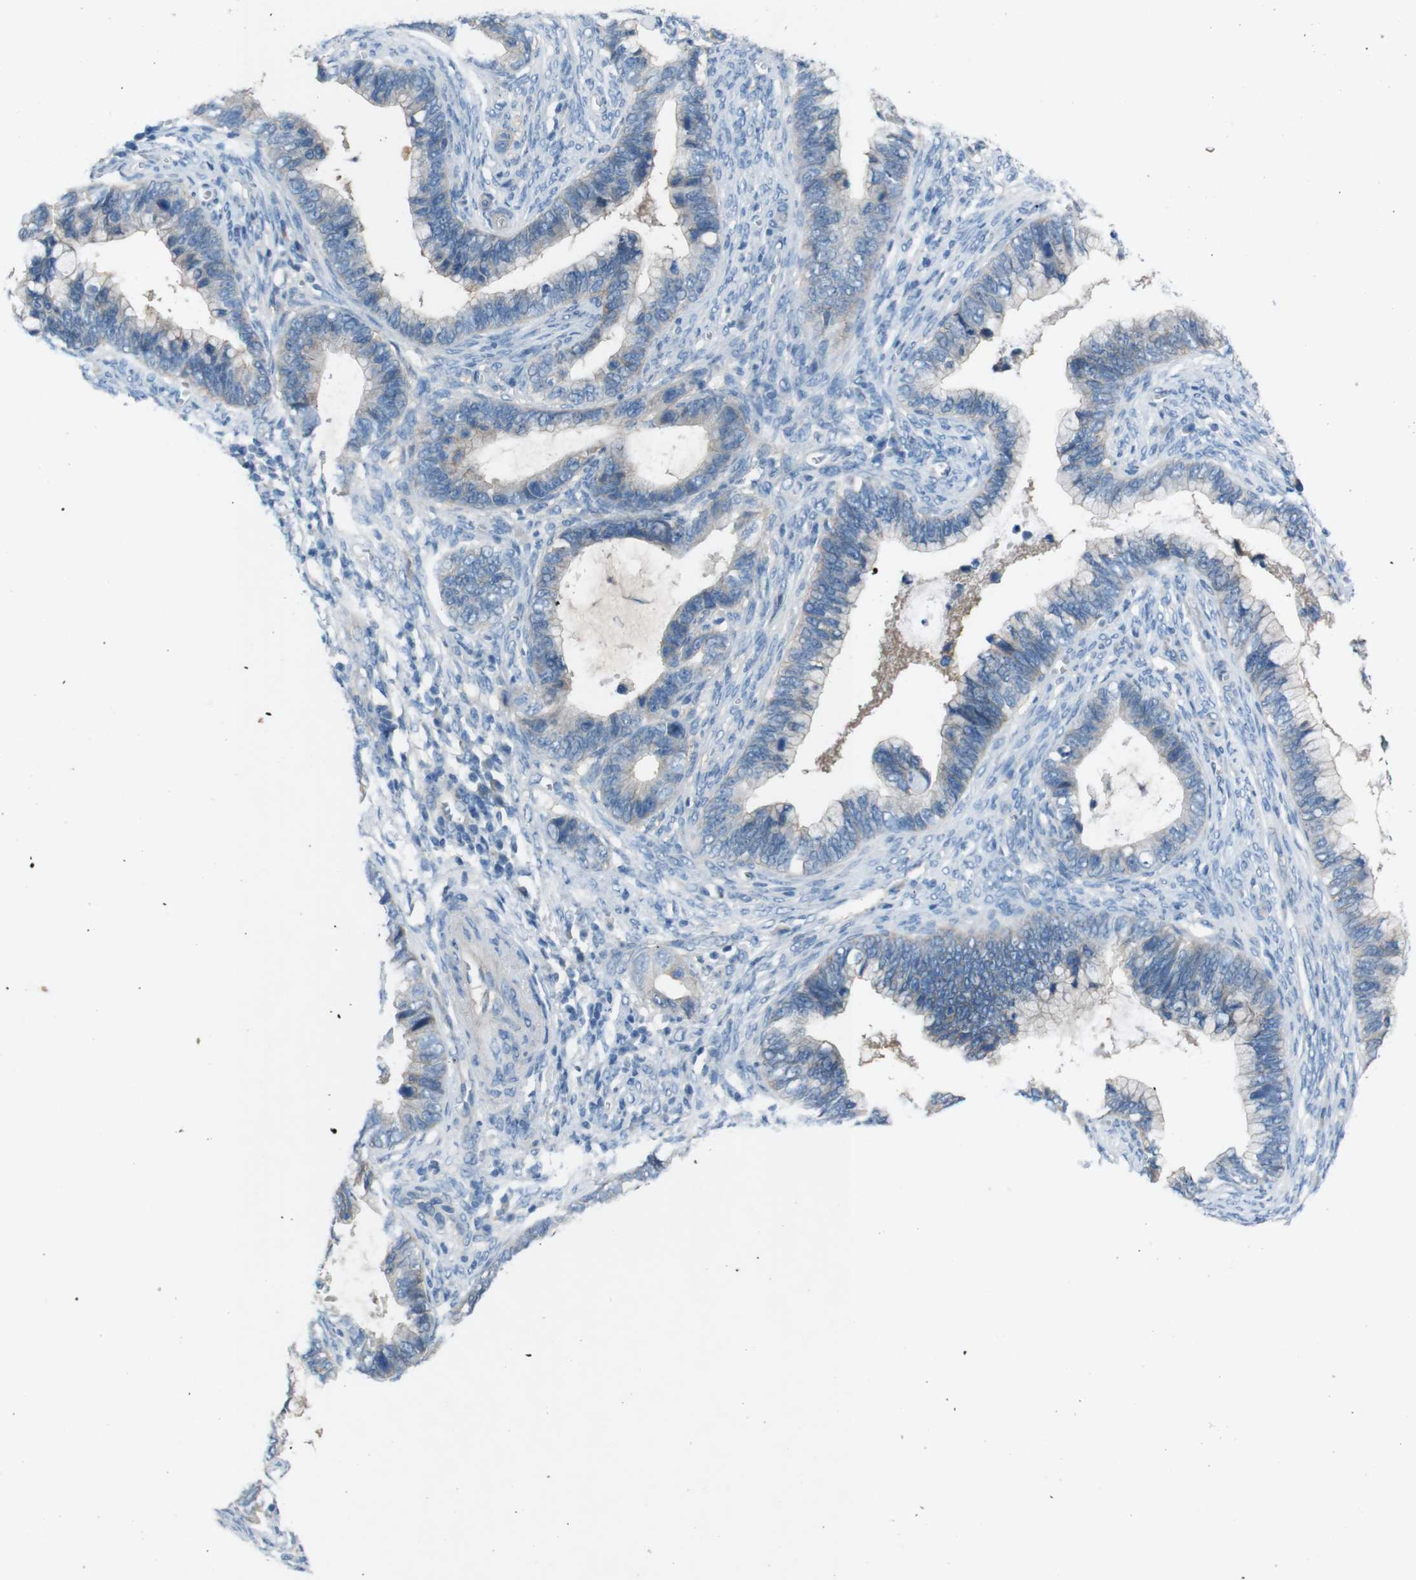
{"staining": {"intensity": "weak", "quantity": "<25%", "location": "cytoplasmic/membranous"}, "tissue": "cervical cancer", "cell_type": "Tumor cells", "image_type": "cancer", "snomed": [{"axis": "morphology", "description": "Adenocarcinoma, NOS"}, {"axis": "topography", "description": "Cervix"}], "caption": "Immunohistochemistry histopathology image of cervical adenocarcinoma stained for a protein (brown), which displays no positivity in tumor cells.", "gene": "PVR", "patient": {"sex": "female", "age": 44}}